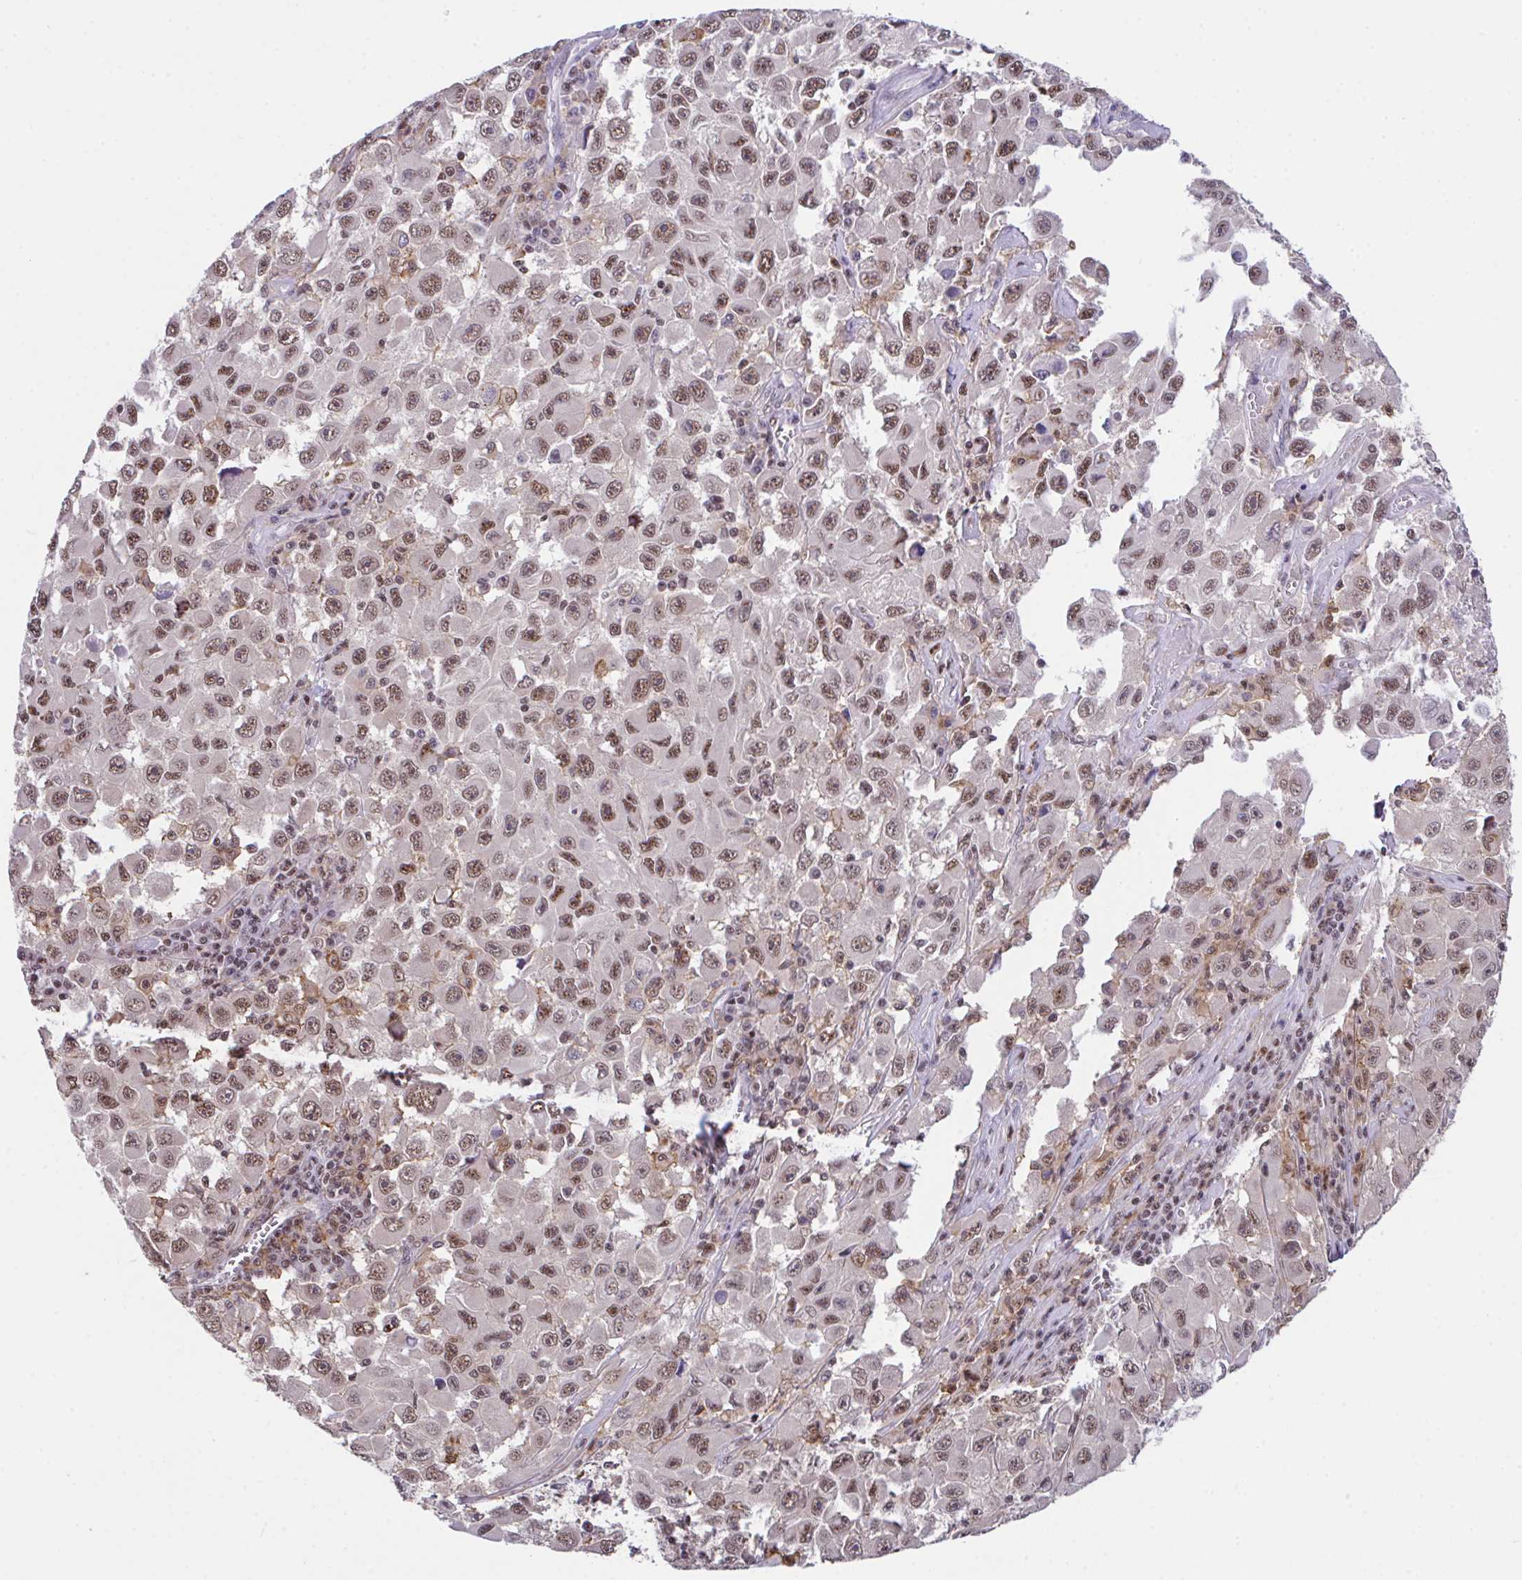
{"staining": {"intensity": "moderate", "quantity": ">75%", "location": "nuclear"}, "tissue": "melanoma", "cell_type": "Tumor cells", "image_type": "cancer", "snomed": [{"axis": "morphology", "description": "Malignant melanoma, Metastatic site"}, {"axis": "topography", "description": "Lymph node"}], "caption": "Immunohistochemistry (IHC) (DAB) staining of human melanoma reveals moderate nuclear protein positivity in about >75% of tumor cells. The staining was performed using DAB to visualize the protein expression in brown, while the nuclei were stained in blue with hematoxylin (Magnification: 20x).", "gene": "OR6K3", "patient": {"sex": "female", "age": 67}}